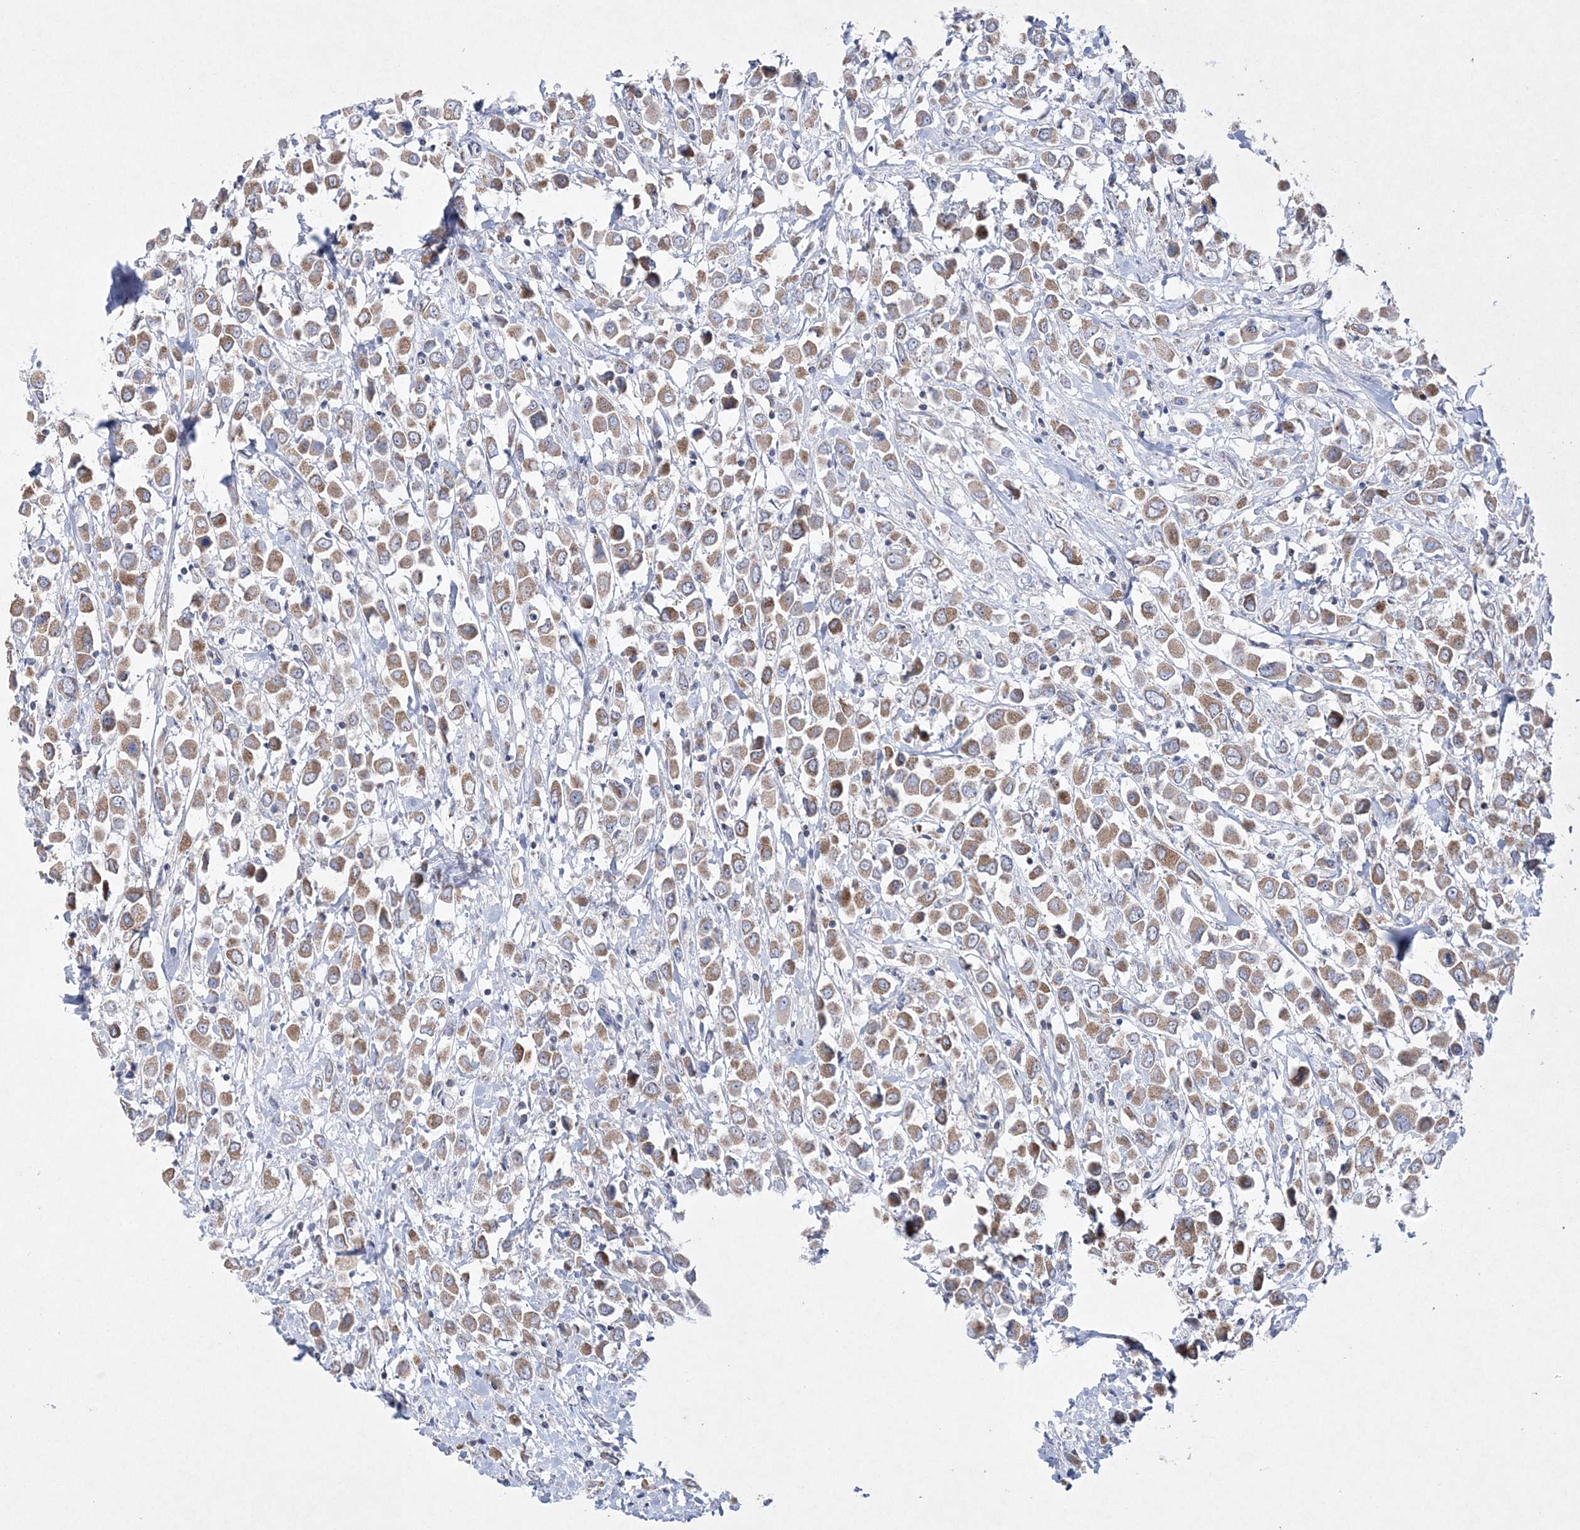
{"staining": {"intensity": "moderate", "quantity": ">75%", "location": "cytoplasmic/membranous"}, "tissue": "breast cancer", "cell_type": "Tumor cells", "image_type": "cancer", "snomed": [{"axis": "morphology", "description": "Duct carcinoma"}, {"axis": "topography", "description": "Breast"}], "caption": "DAB (3,3'-diaminobenzidine) immunohistochemical staining of breast cancer (intraductal carcinoma) exhibits moderate cytoplasmic/membranous protein expression in about >75% of tumor cells. The staining is performed using DAB (3,3'-diaminobenzidine) brown chromogen to label protein expression. The nuclei are counter-stained blue using hematoxylin.", "gene": "CES4A", "patient": {"sex": "female", "age": 61}}